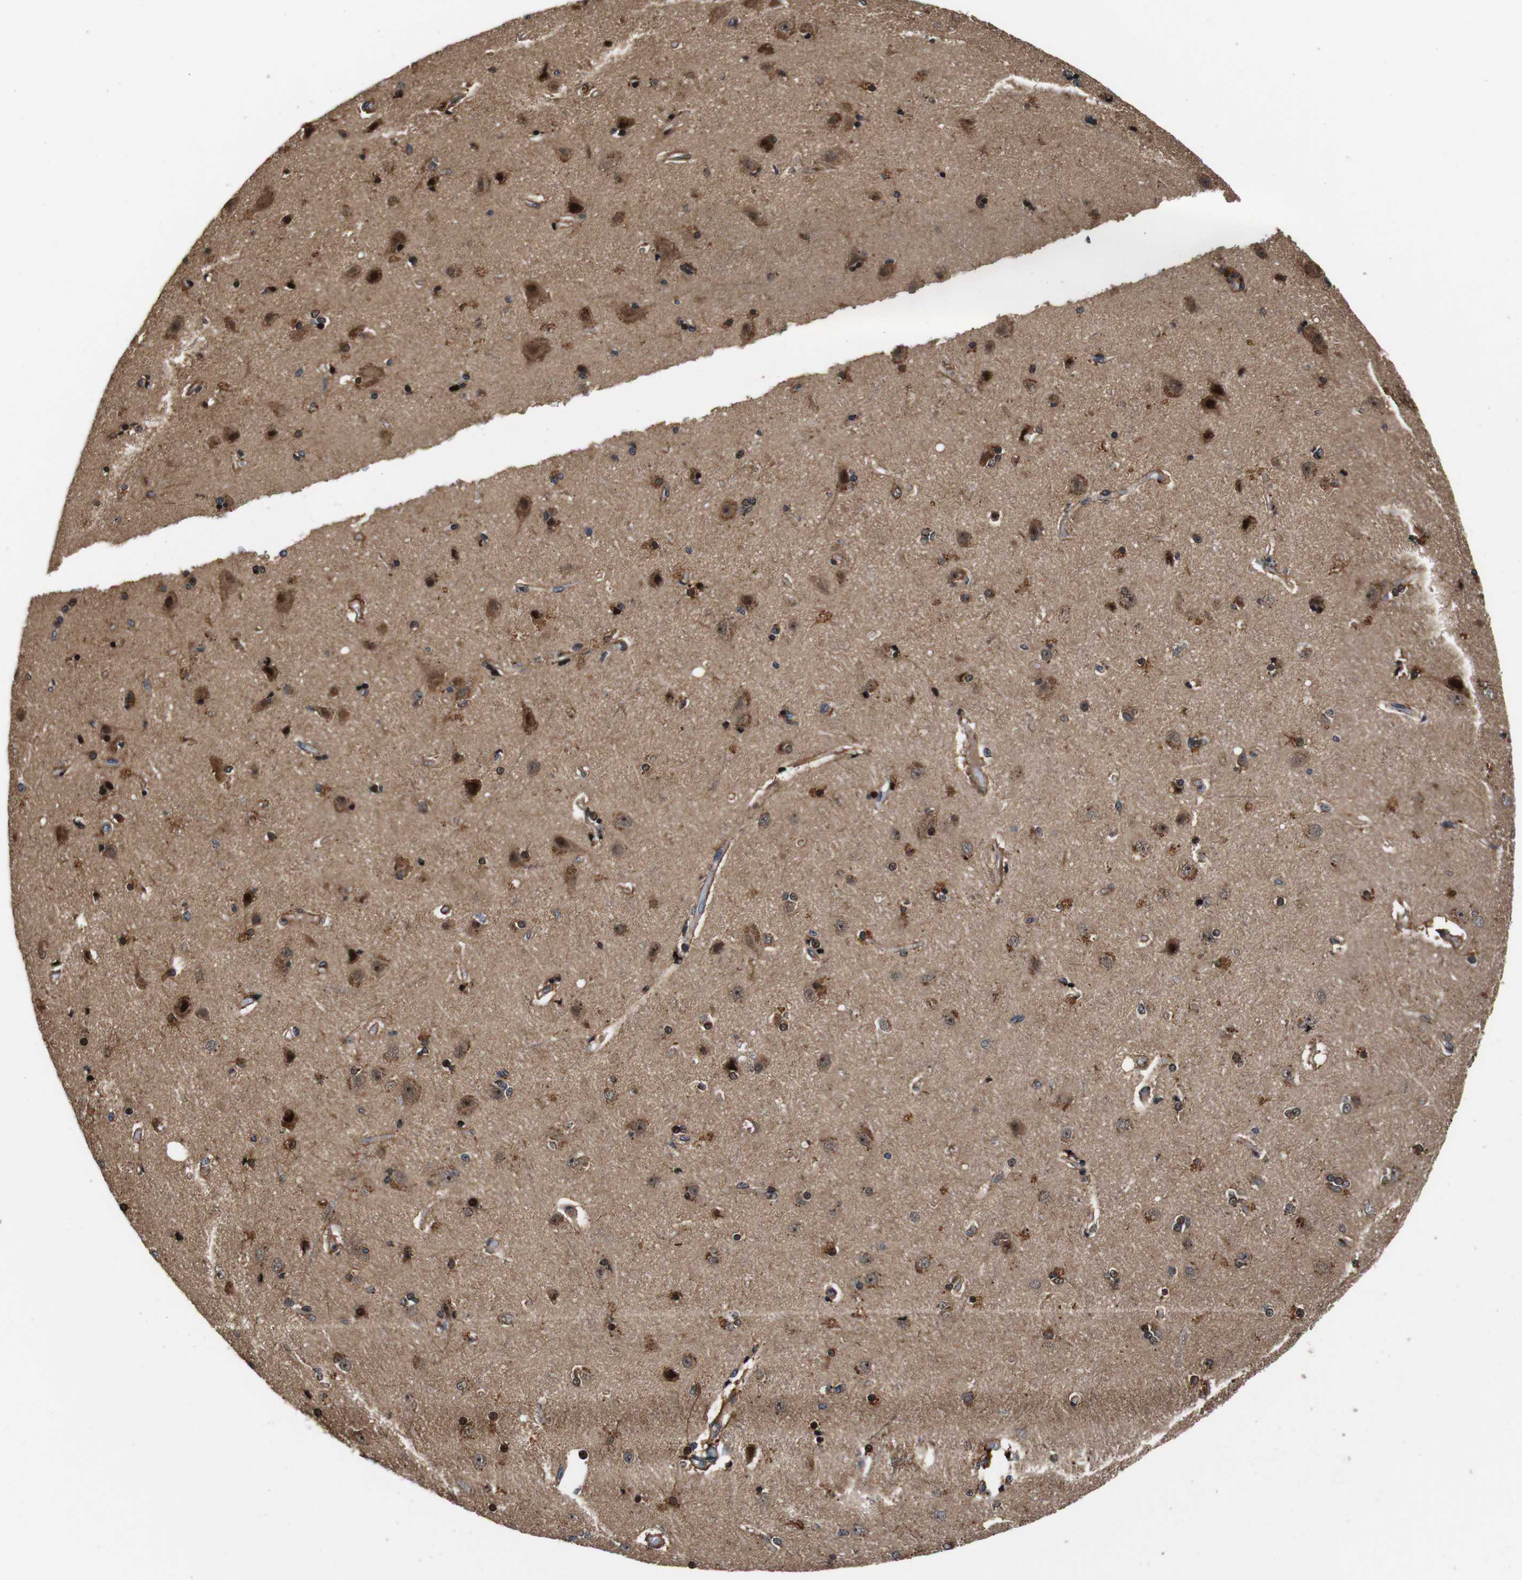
{"staining": {"intensity": "moderate", "quantity": ">75%", "location": "cytoplasmic/membranous"}, "tissue": "cerebral cortex", "cell_type": "Endothelial cells", "image_type": "normal", "snomed": [{"axis": "morphology", "description": "Normal tissue, NOS"}, {"axis": "topography", "description": "Cerebral cortex"}], "caption": "Cerebral cortex stained with DAB IHC reveals medium levels of moderate cytoplasmic/membranous staining in about >75% of endothelial cells.", "gene": "LRP4", "patient": {"sex": "female", "age": 54}}